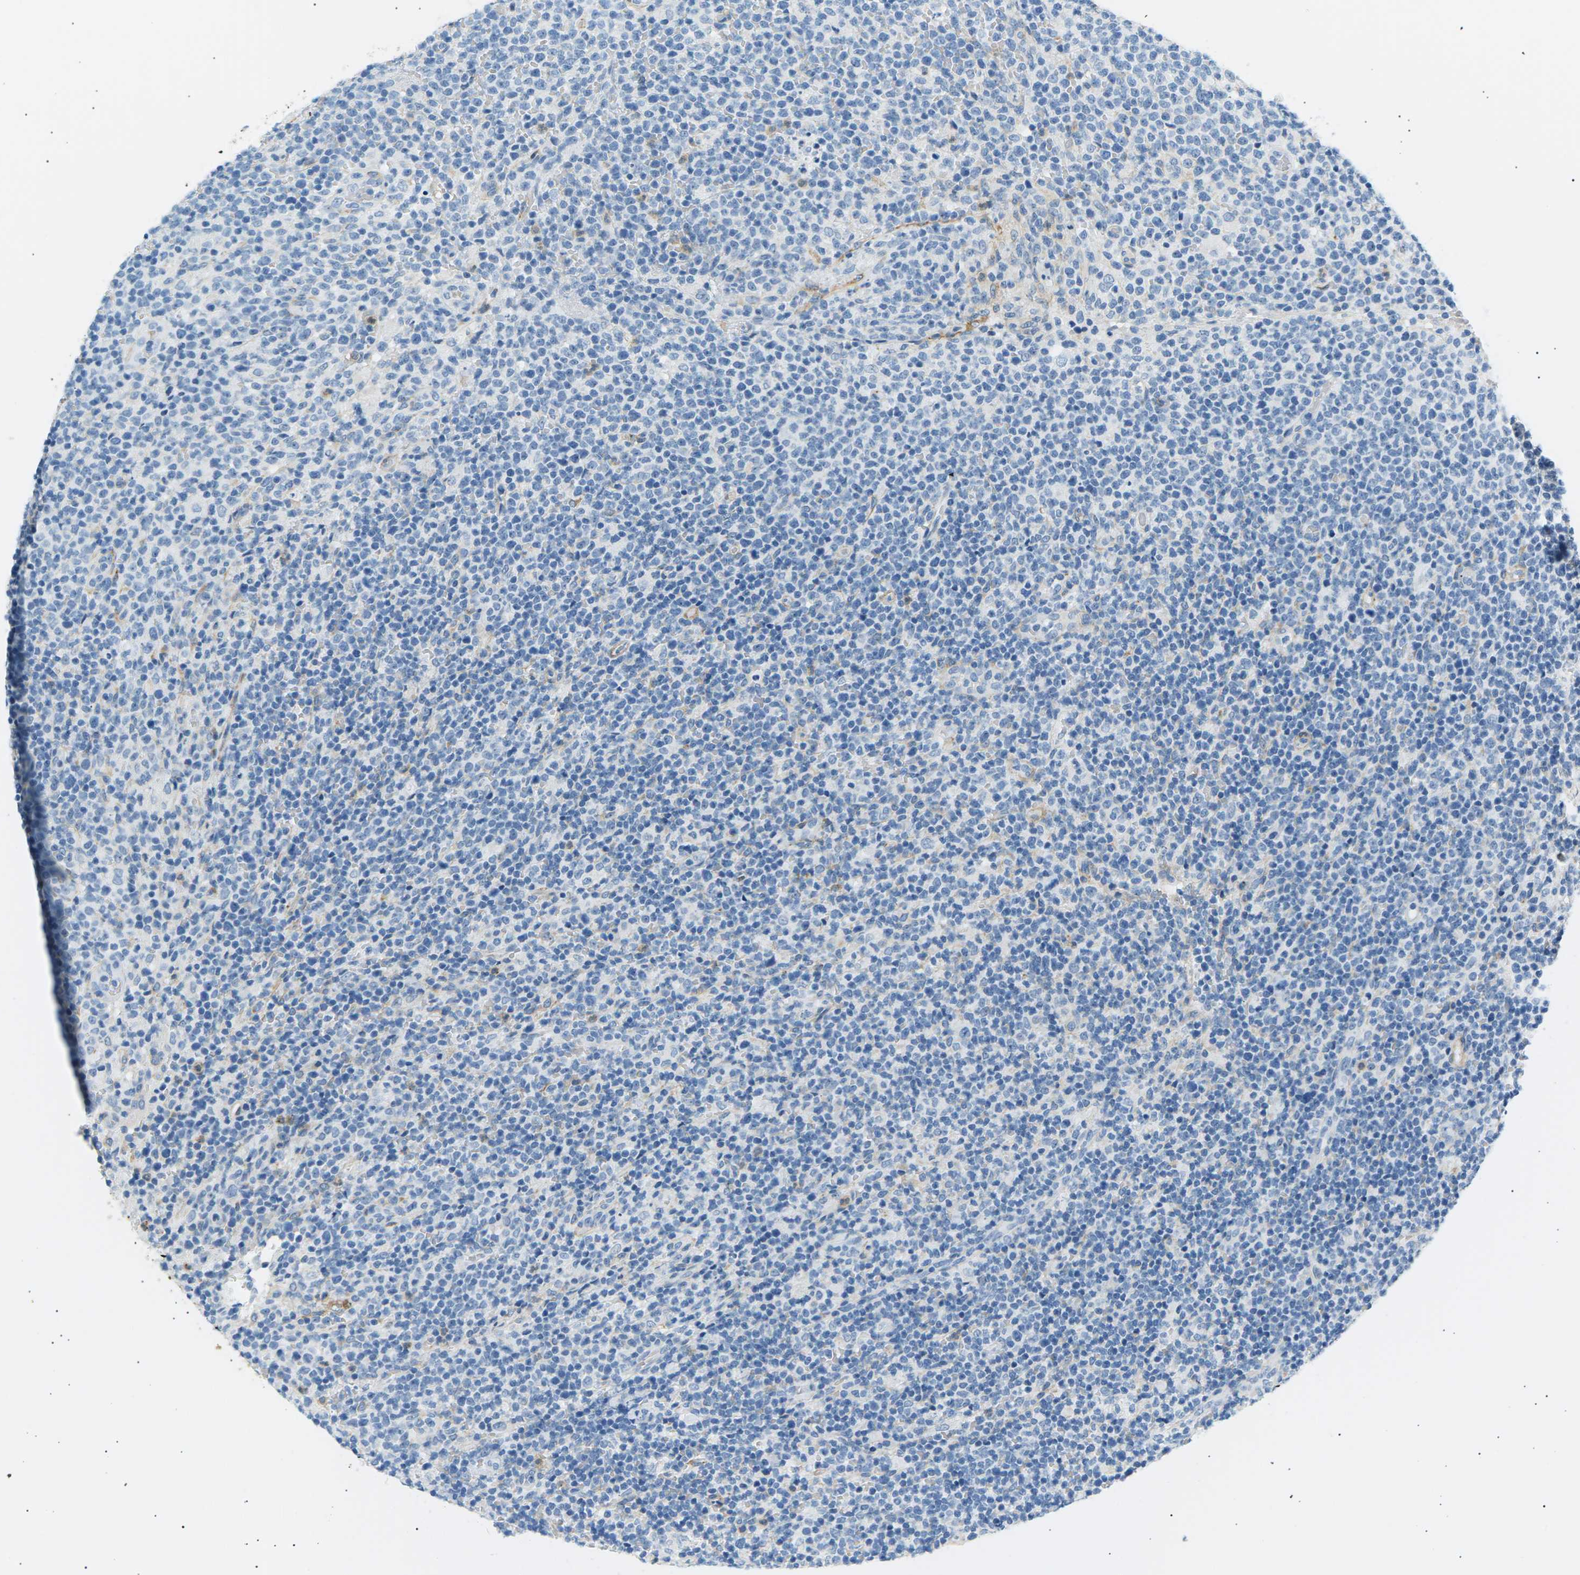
{"staining": {"intensity": "negative", "quantity": "none", "location": "none"}, "tissue": "lymphoma", "cell_type": "Tumor cells", "image_type": "cancer", "snomed": [{"axis": "morphology", "description": "Malignant lymphoma, non-Hodgkin's type, High grade"}, {"axis": "topography", "description": "Lymph node"}], "caption": "The histopathology image shows no staining of tumor cells in lymphoma.", "gene": "SEPTIN5", "patient": {"sex": "male", "age": 61}}